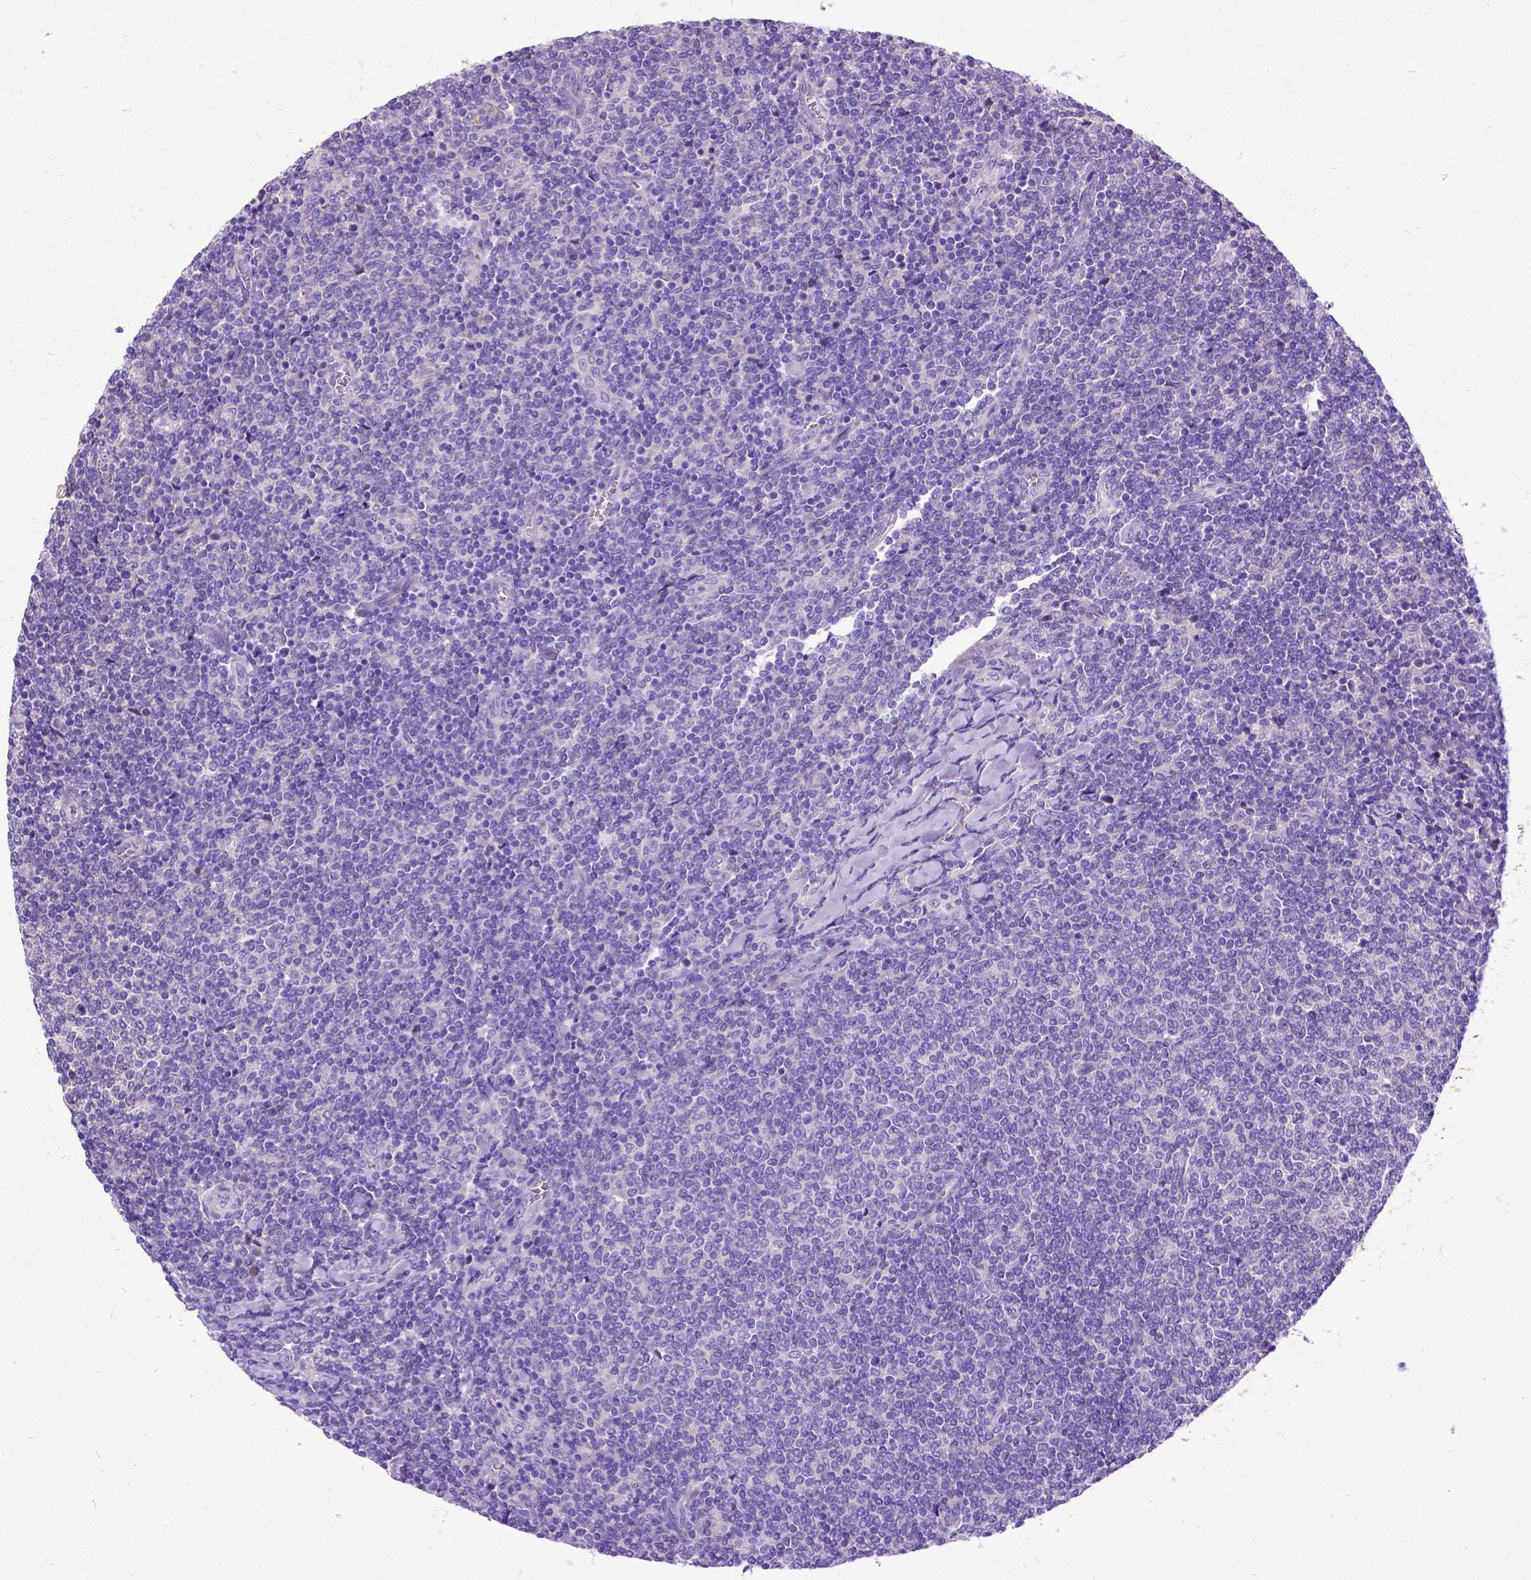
{"staining": {"intensity": "negative", "quantity": "none", "location": "none"}, "tissue": "lymphoma", "cell_type": "Tumor cells", "image_type": "cancer", "snomed": [{"axis": "morphology", "description": "Malignant lymphoma, non-Hodgkin's type, Low grade"}, {"axis": "topography", "description": "Lymph node"}], "caption": "This is an IHC photomicrograph of human malignant lymphoma, non-Hodgkin's type (low-grade). There is no positivity in tumor cells.", "gene": "CFAP54", "patient": {"sex": "male", "age": 52}}